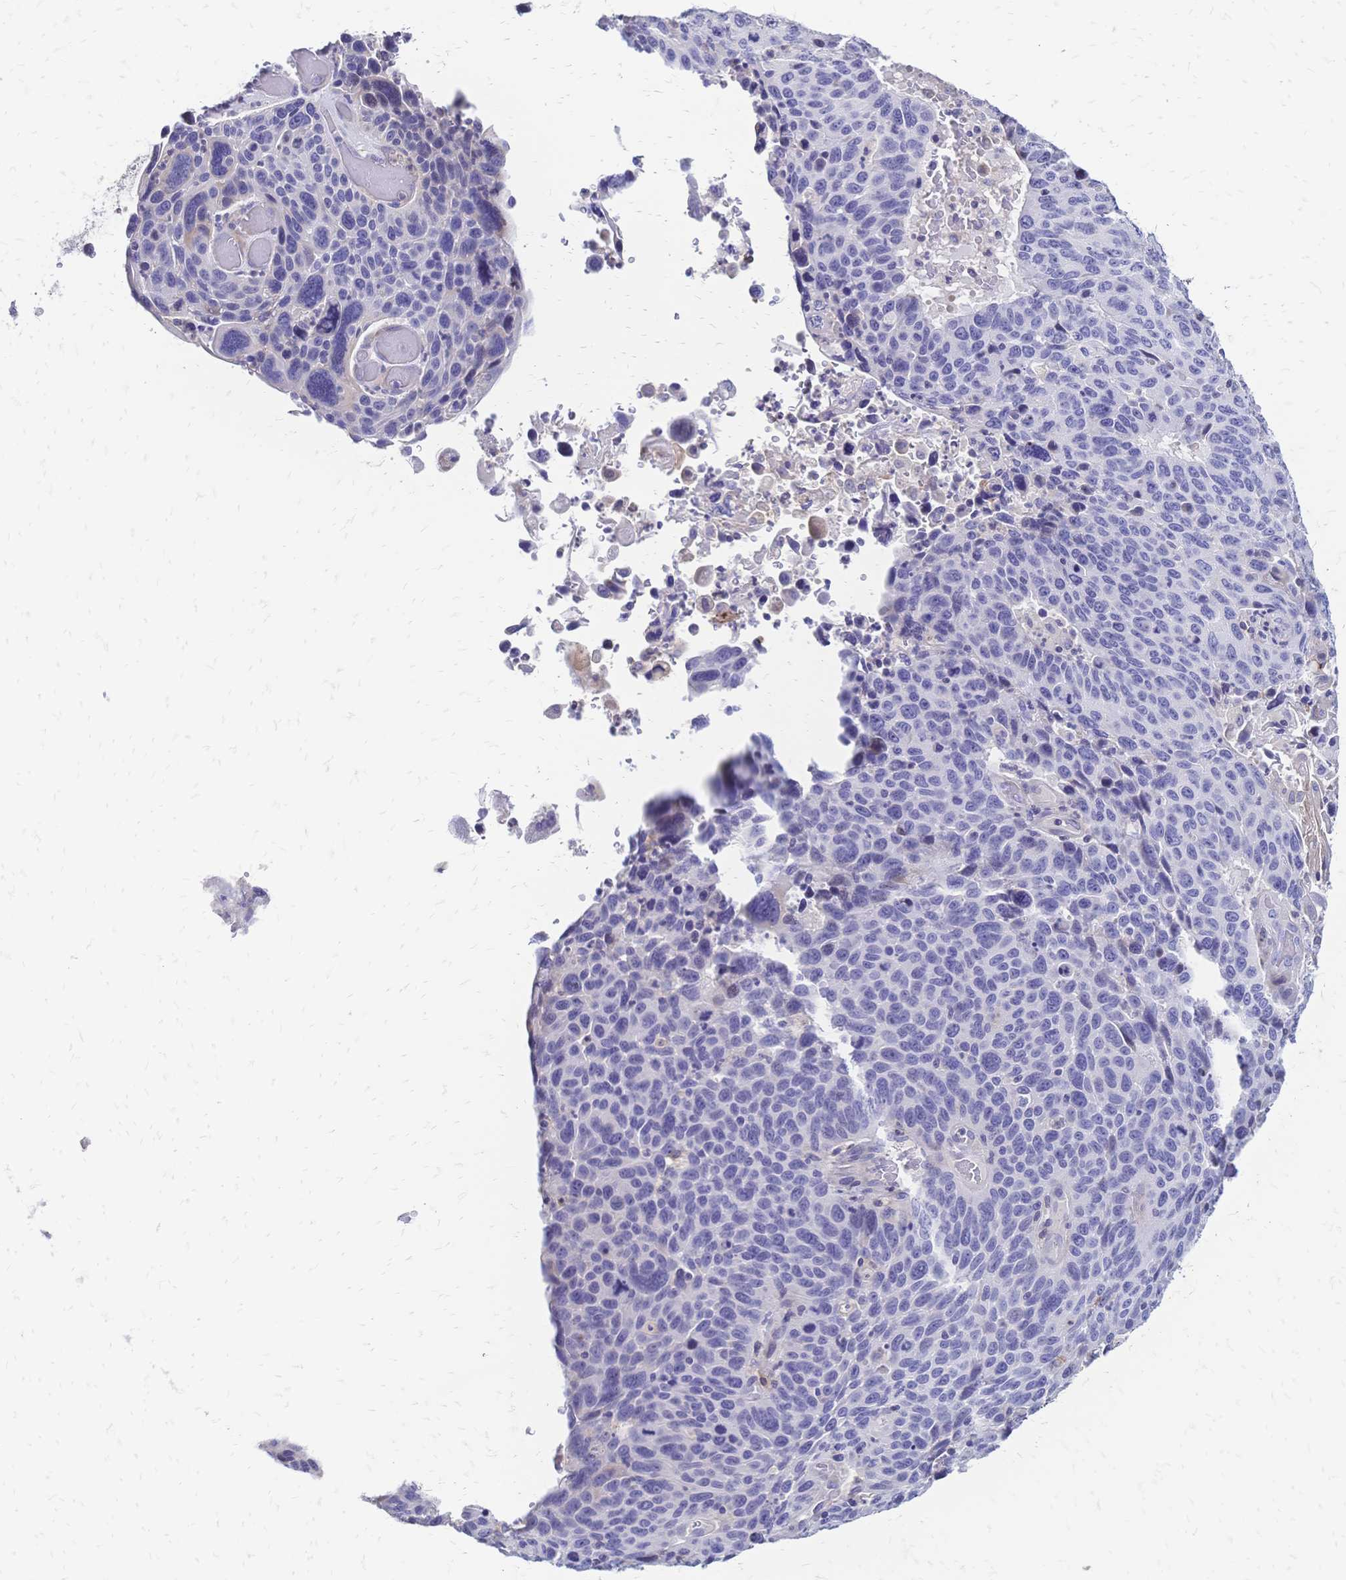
{"staining": {"intensity": "negative", "quantity": "none", "location": "none"}, "tissue": "lung cancer", "cell_type": "Tumor cells", "image_type": "cancer", "snomed": [{"axis": "morphology", "description": "Squamous cell carcinoma, NOS"}, {"axis": "topography", "description": "Lung"}], "caption": "Tumor cells show no significant protein positivity in lung cancer (squamous cell carcinoma).", "gene": "IL2RA", "patient": {"sex": "male", "age": 68}}